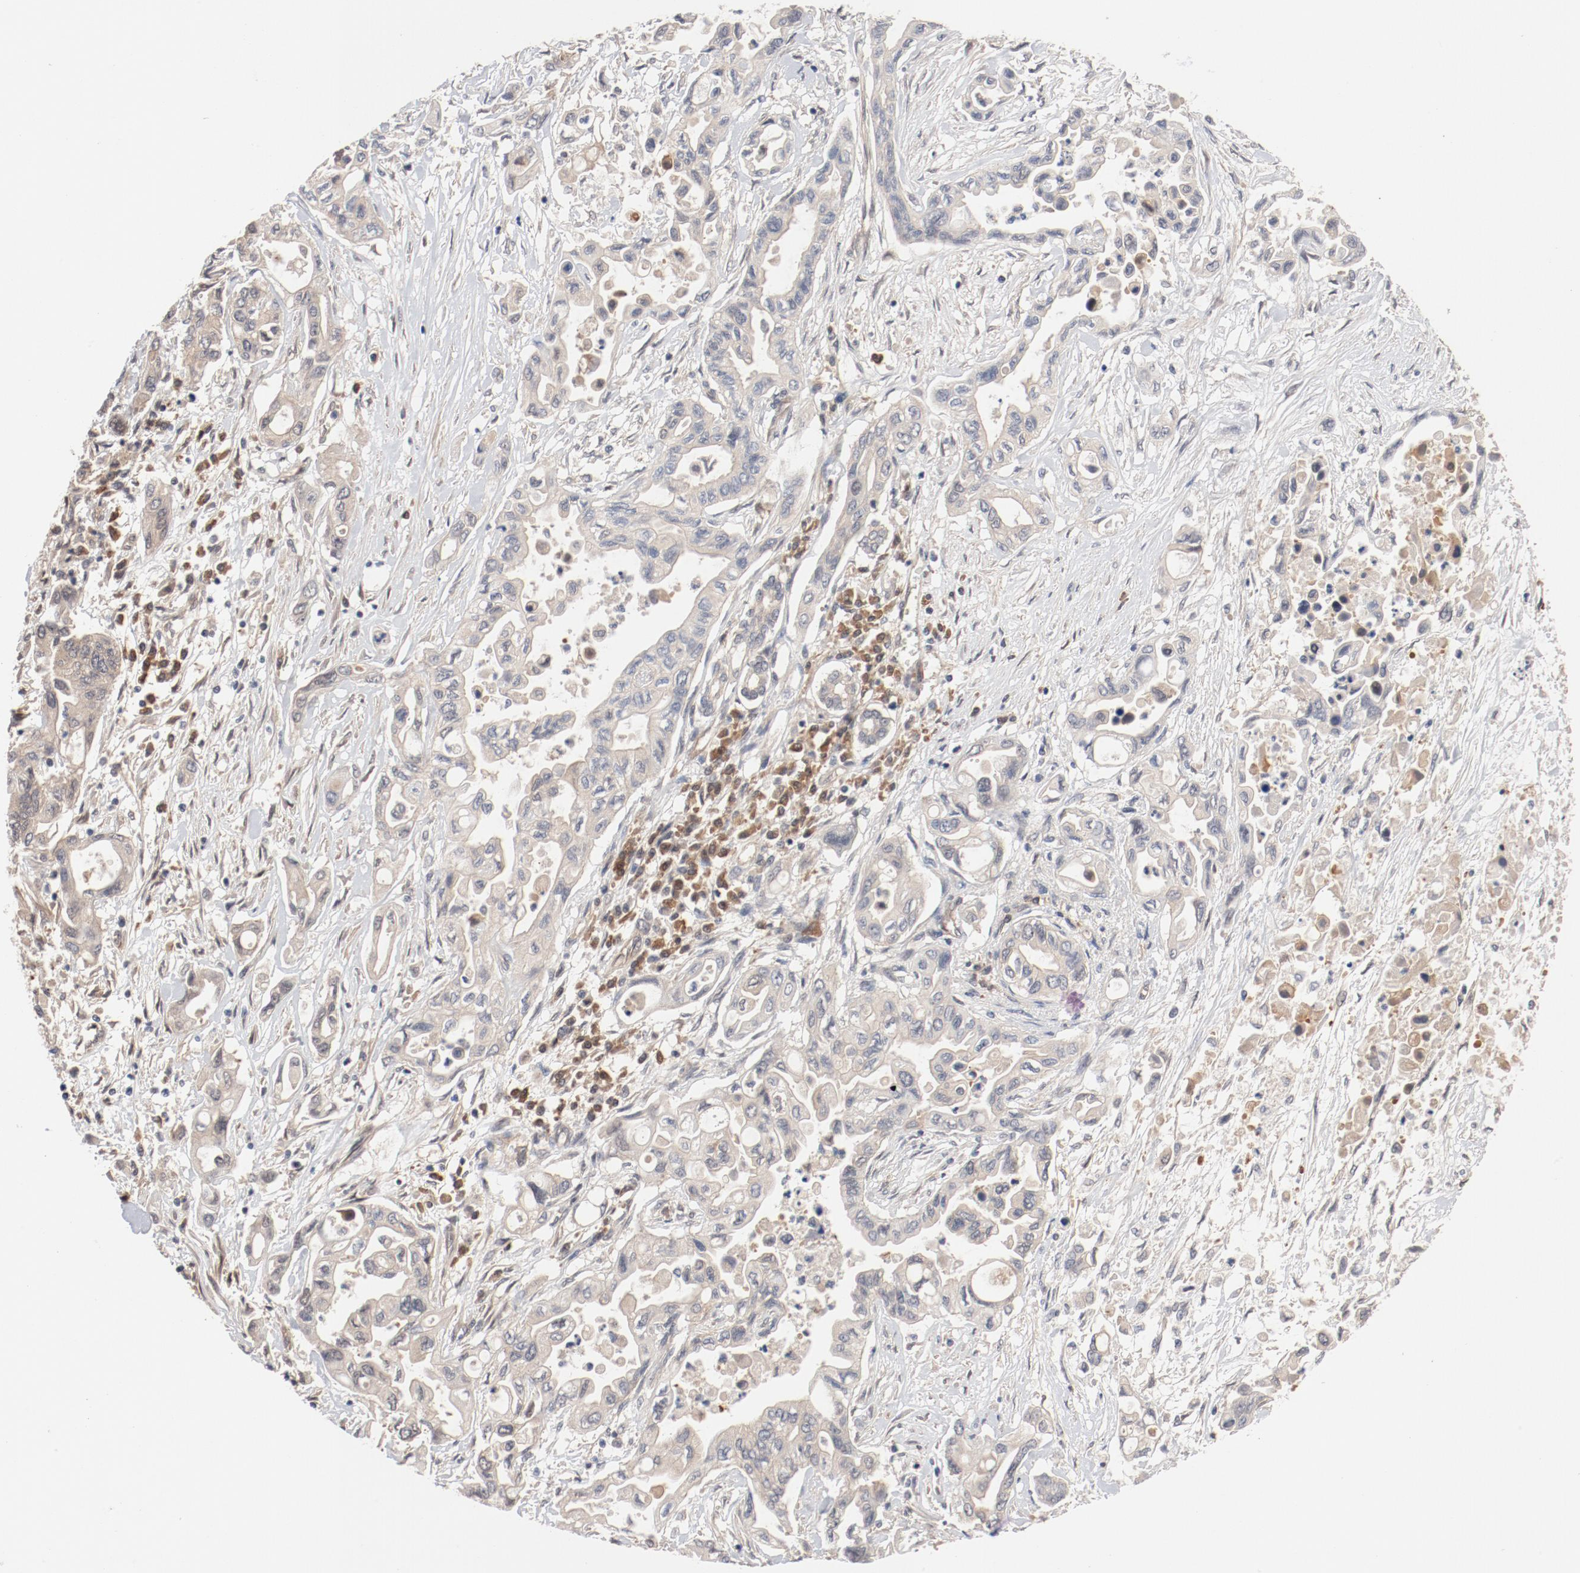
{"staining": {"intensity": "negative", "quantity": "none", "location": "none"}, "tissue": "pancreatic cancer", "cell_type": "Tumor cells", "image_type": "cancer", "snomed": [{"axis": "morphology", "description": "Adenocarcinoma, NOS"}, {"axis": "topography", "description": "Pancreas"}], "caption": "Tumor cells show no significant protein staining in pancreatic cancer (adenocarcinoma). (DAB (3,3'-diaminobenzidine) IHC with hematoxylin counter stain).", "gene": "PITPNM2", "patient": {"sex": "female", "age": 57}}